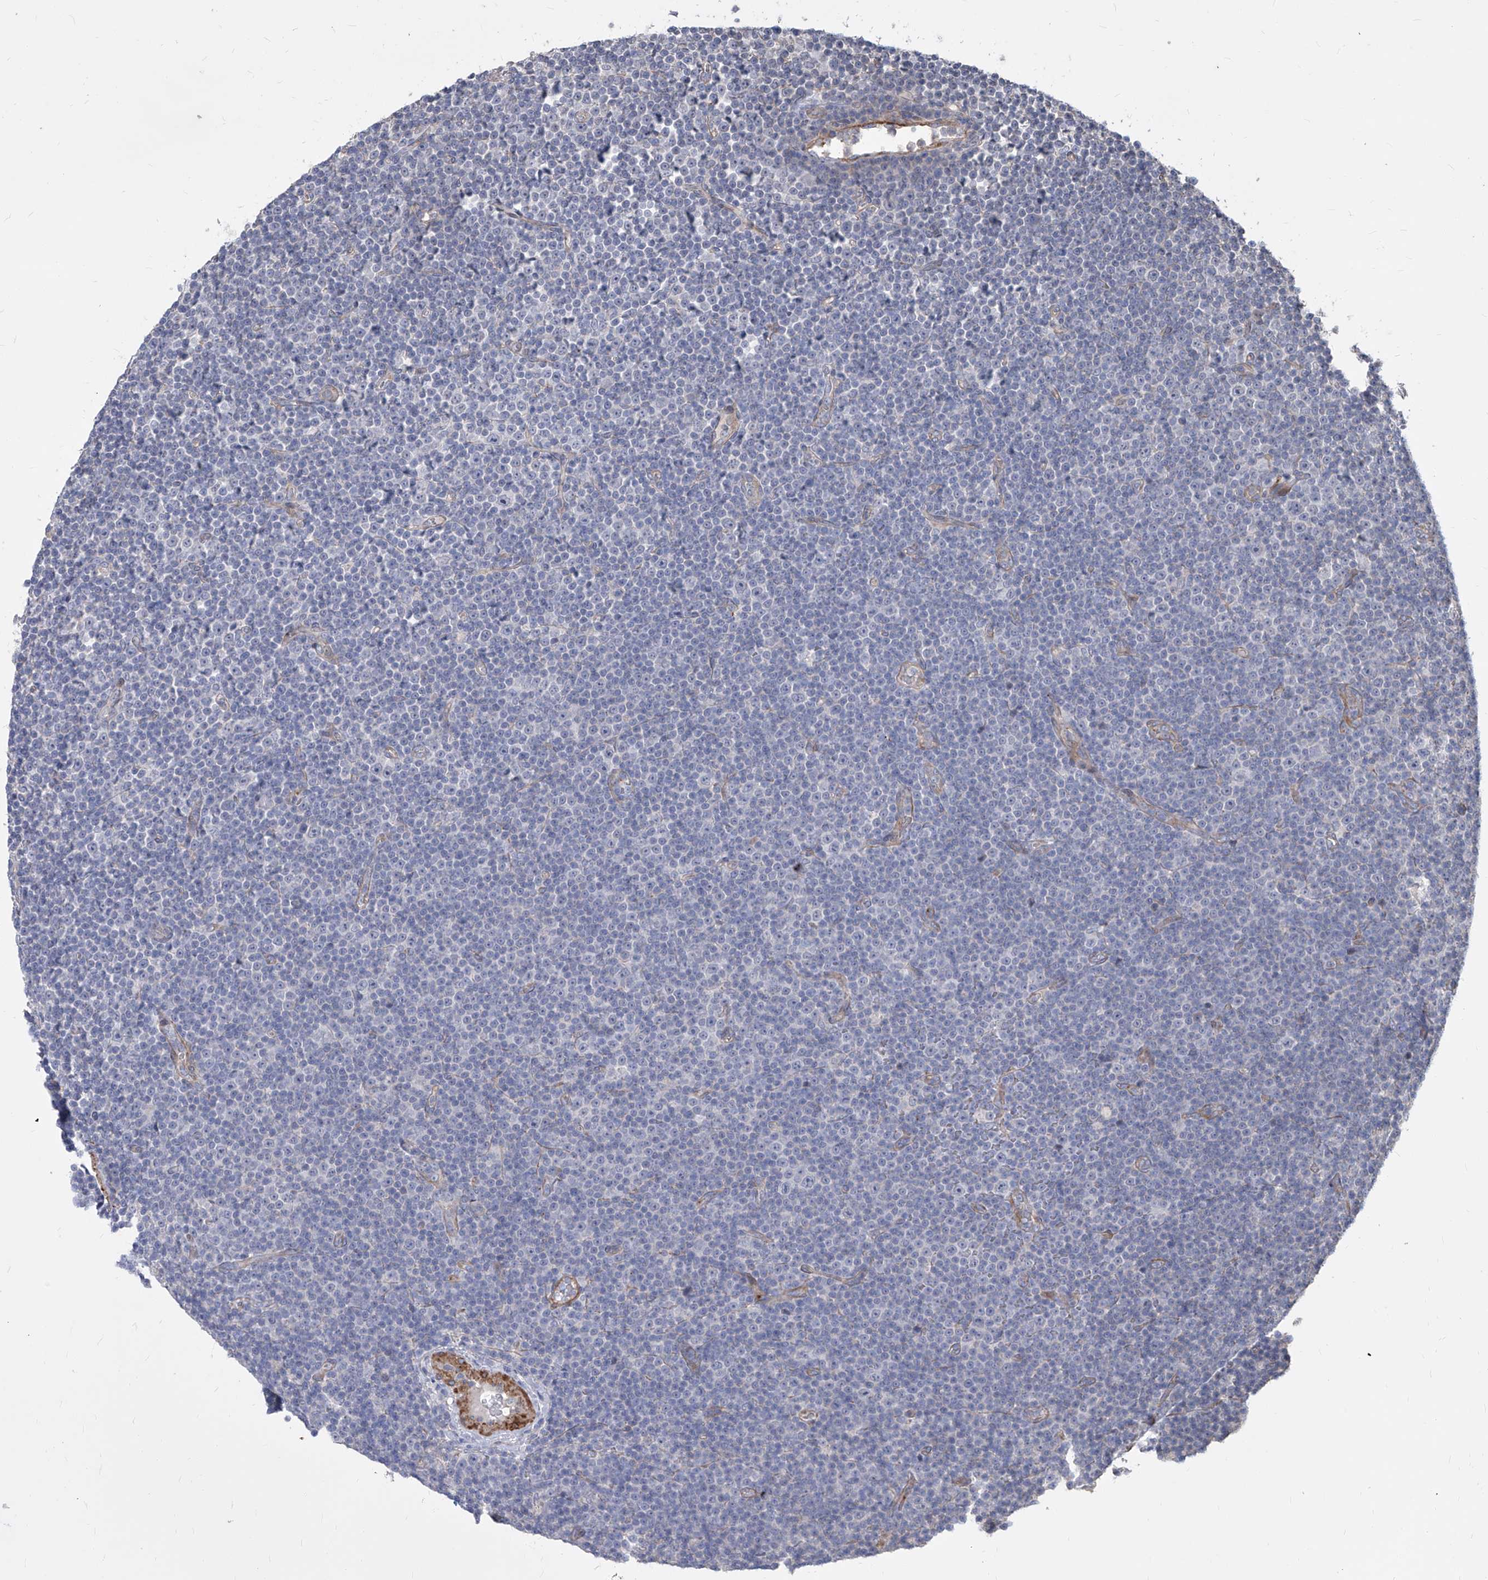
{"staining": {"intensity": "negative", "quantity": "none", "location": "none"}, "tissue": "lymphoma", "cell_type": "Tumor cells", "image_type": "cancer", "snomed": [{"axis": "morphology", "description": "Malignant lymphoma, non-Hodgkin's type, Low grade"}, {"axis": "topography", "description": "Lymph node"}], "caption": "IHC micrograph of human malignant lymphoma, non-Hodgkin's type (low-grade) stained for a protein (brown), which shows no positivity in tumor cells.", "gene": "FAM83B", "patient": {"sex": "female", "age": 67}}